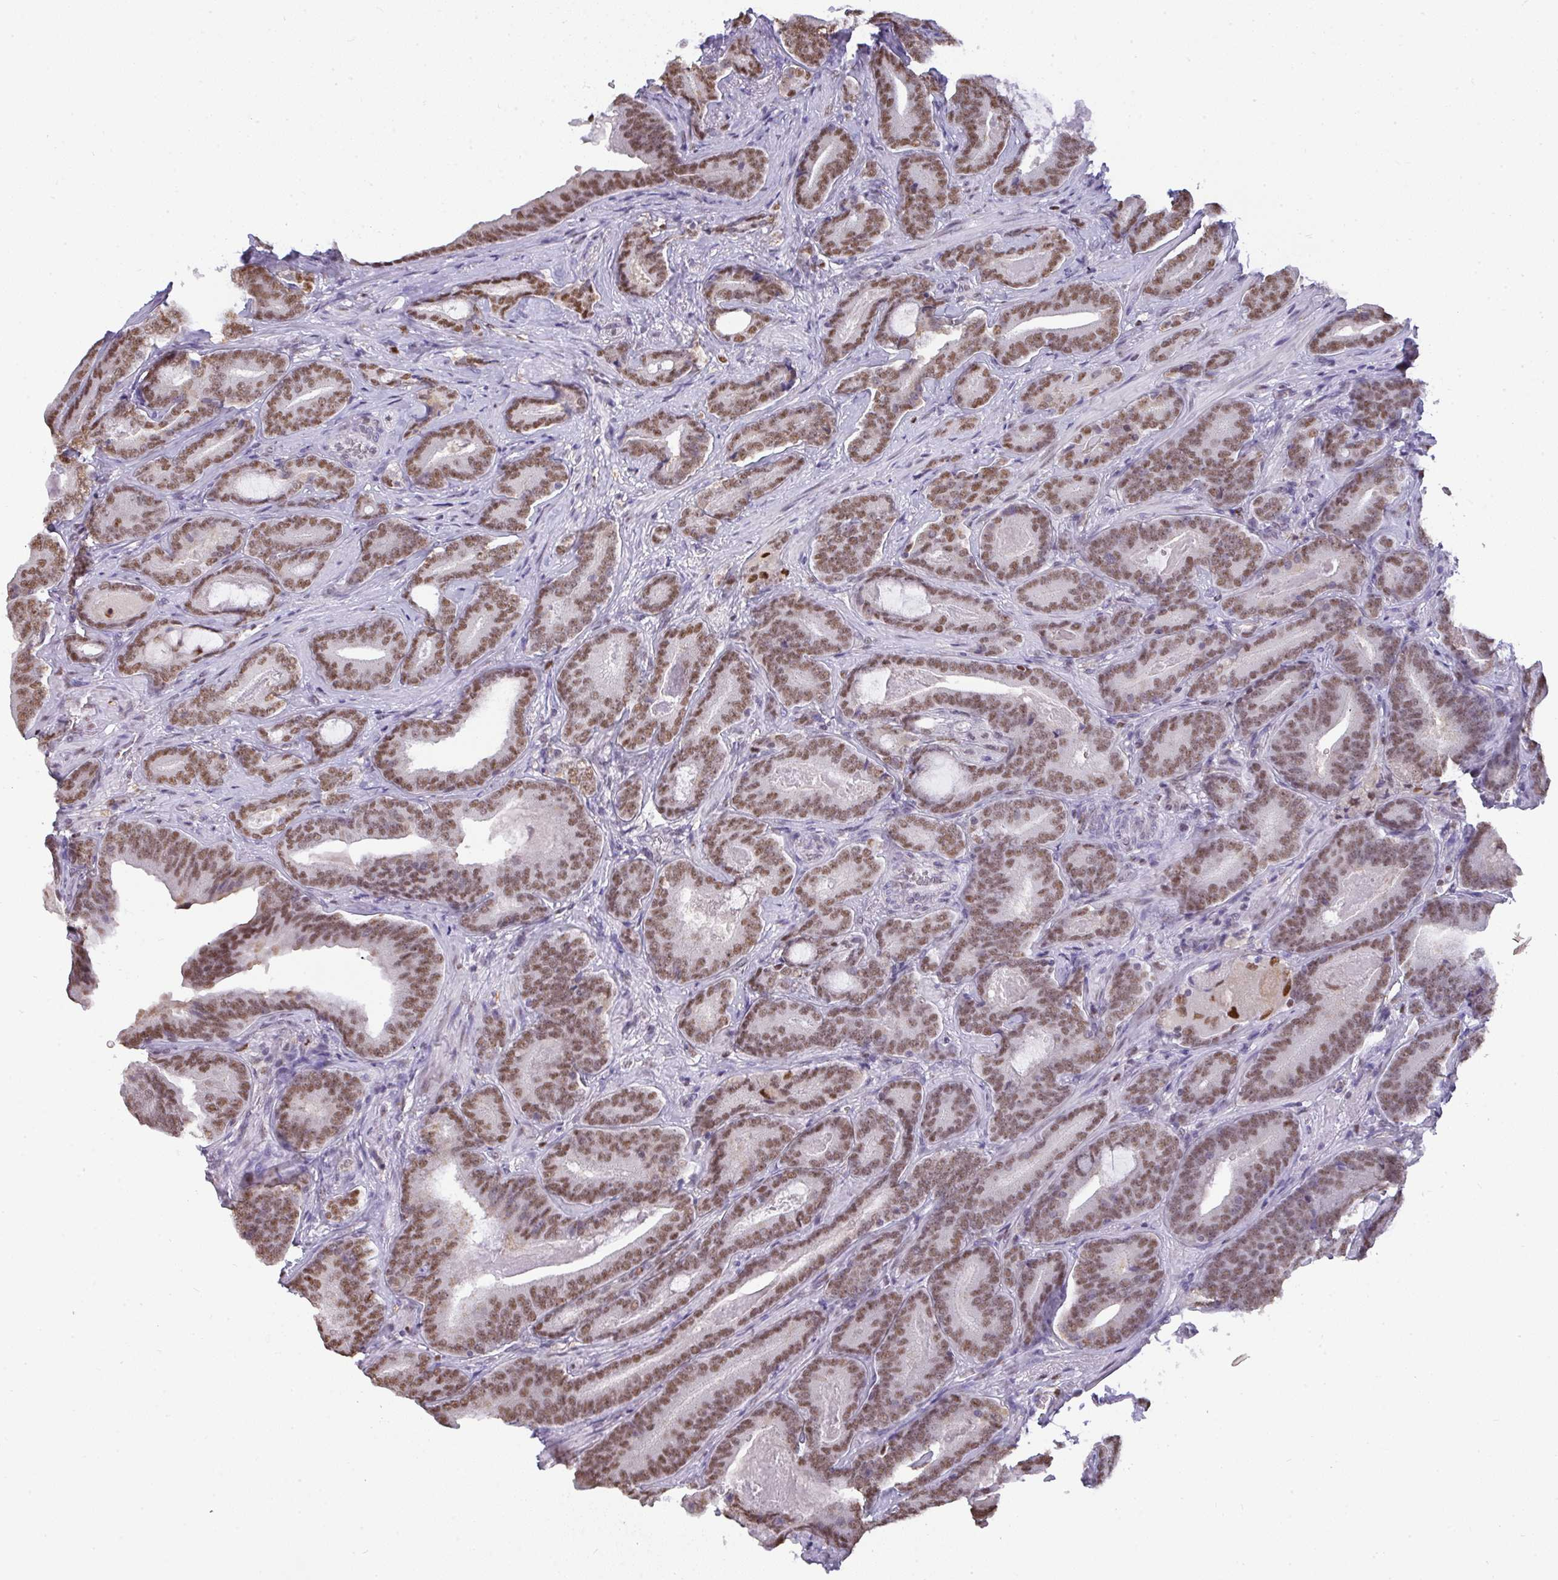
{"staining": {"intensity": "moderate", "quantity": ">75%", "location": "nuclear"}, "tissue": "prostate cancer", "cell_type": "Tumor cells", "image_type": "cancer", "snomed": [{"axis": "morphology", "description": "Adenocarcinoma, Low grade"}, {"axis": "topography", "description": "Prostate and seminal vesicle, NOS"}], "caption": "Approximately >75% of tumor cells in human prostate adenocarcinoma (low-grade) exhibit moderate nuclear protein staining as visualized by brown immunohistochemical staining.", "gene": "BBX", "patient": {"sex": "male", "age": 61}}